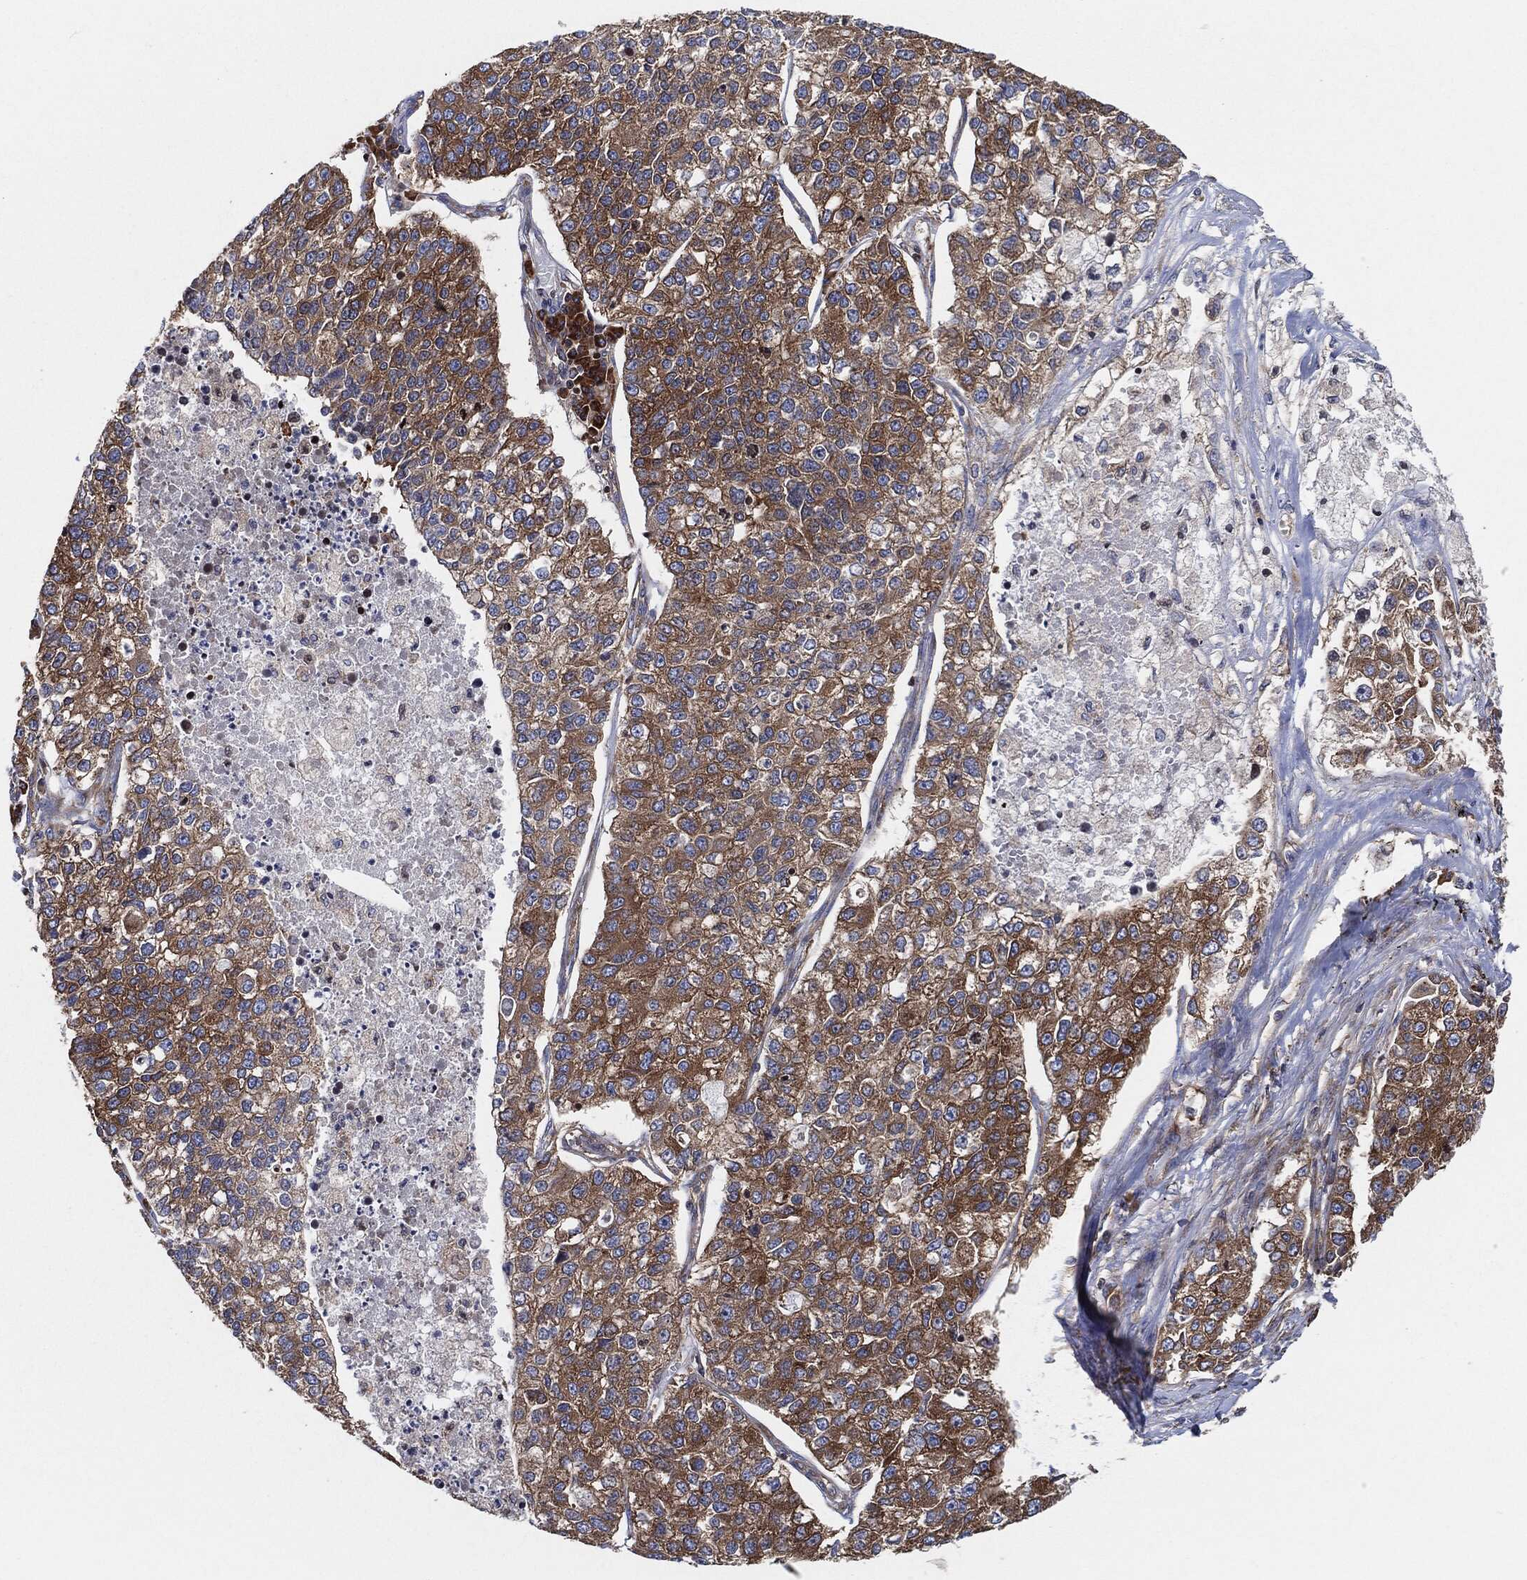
{"staining": {"intensity": "moderate", "quantity": ">75%", "location": "cytoplasmic/membranous"}, "tissue": "lung cancer", "cell_type": "Tumor cells", "image_type": "cancer", "snomed": [{"axis": "morphology", "description": "Adenocarcinoma, NOS"}, {"axis": "topography", "description": "Lung"}], "caption": "There is medium levels of moderate cytoplasmic/membranous expression in tumor cells of adenocarcinoma (lung), as demonstrated by immunohistochemical staining (brown color).", "gene": "EIF2S2", "patient": {"sex": "male", "age": 49}}